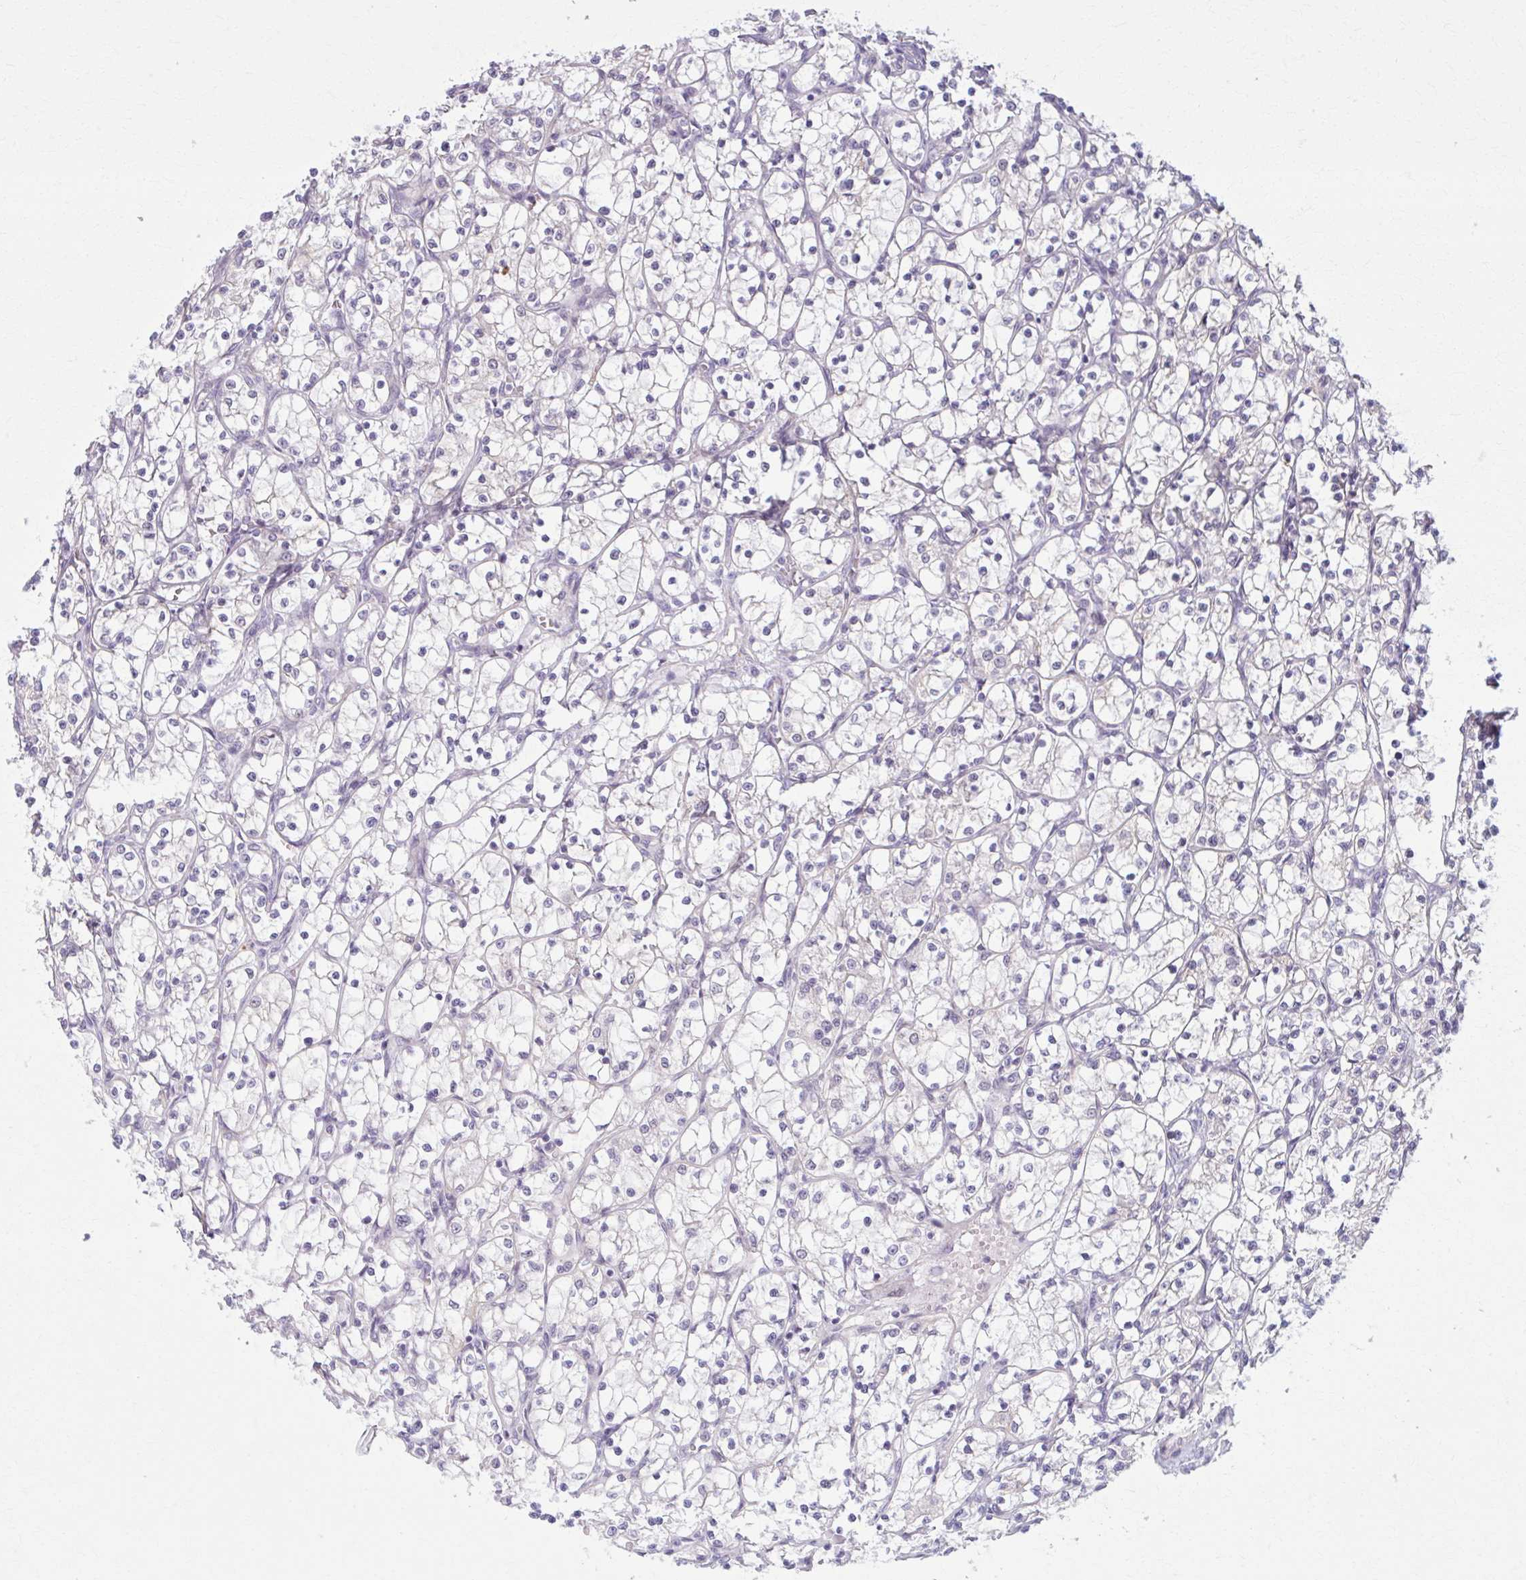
{"staining": {"intensity": "negative", "quantity": "none", "location": "none"}, "tissue": "renal cancer", "cell_type": "Tumor cells", "image_type": "cancer", "snomed": [{"axis": "morphology", "description": "Adenocarcinoma, NOS"}, {"axis": "topography", "description": "Kidney"}], "caption": "Renal cancer (adenocarcinoma) stained for a protein using immunohistochemistry (IHC) shows no positivity tumor cells.", "gene": "NUMBL", "patient": {"sex": "female", "age": 69}}